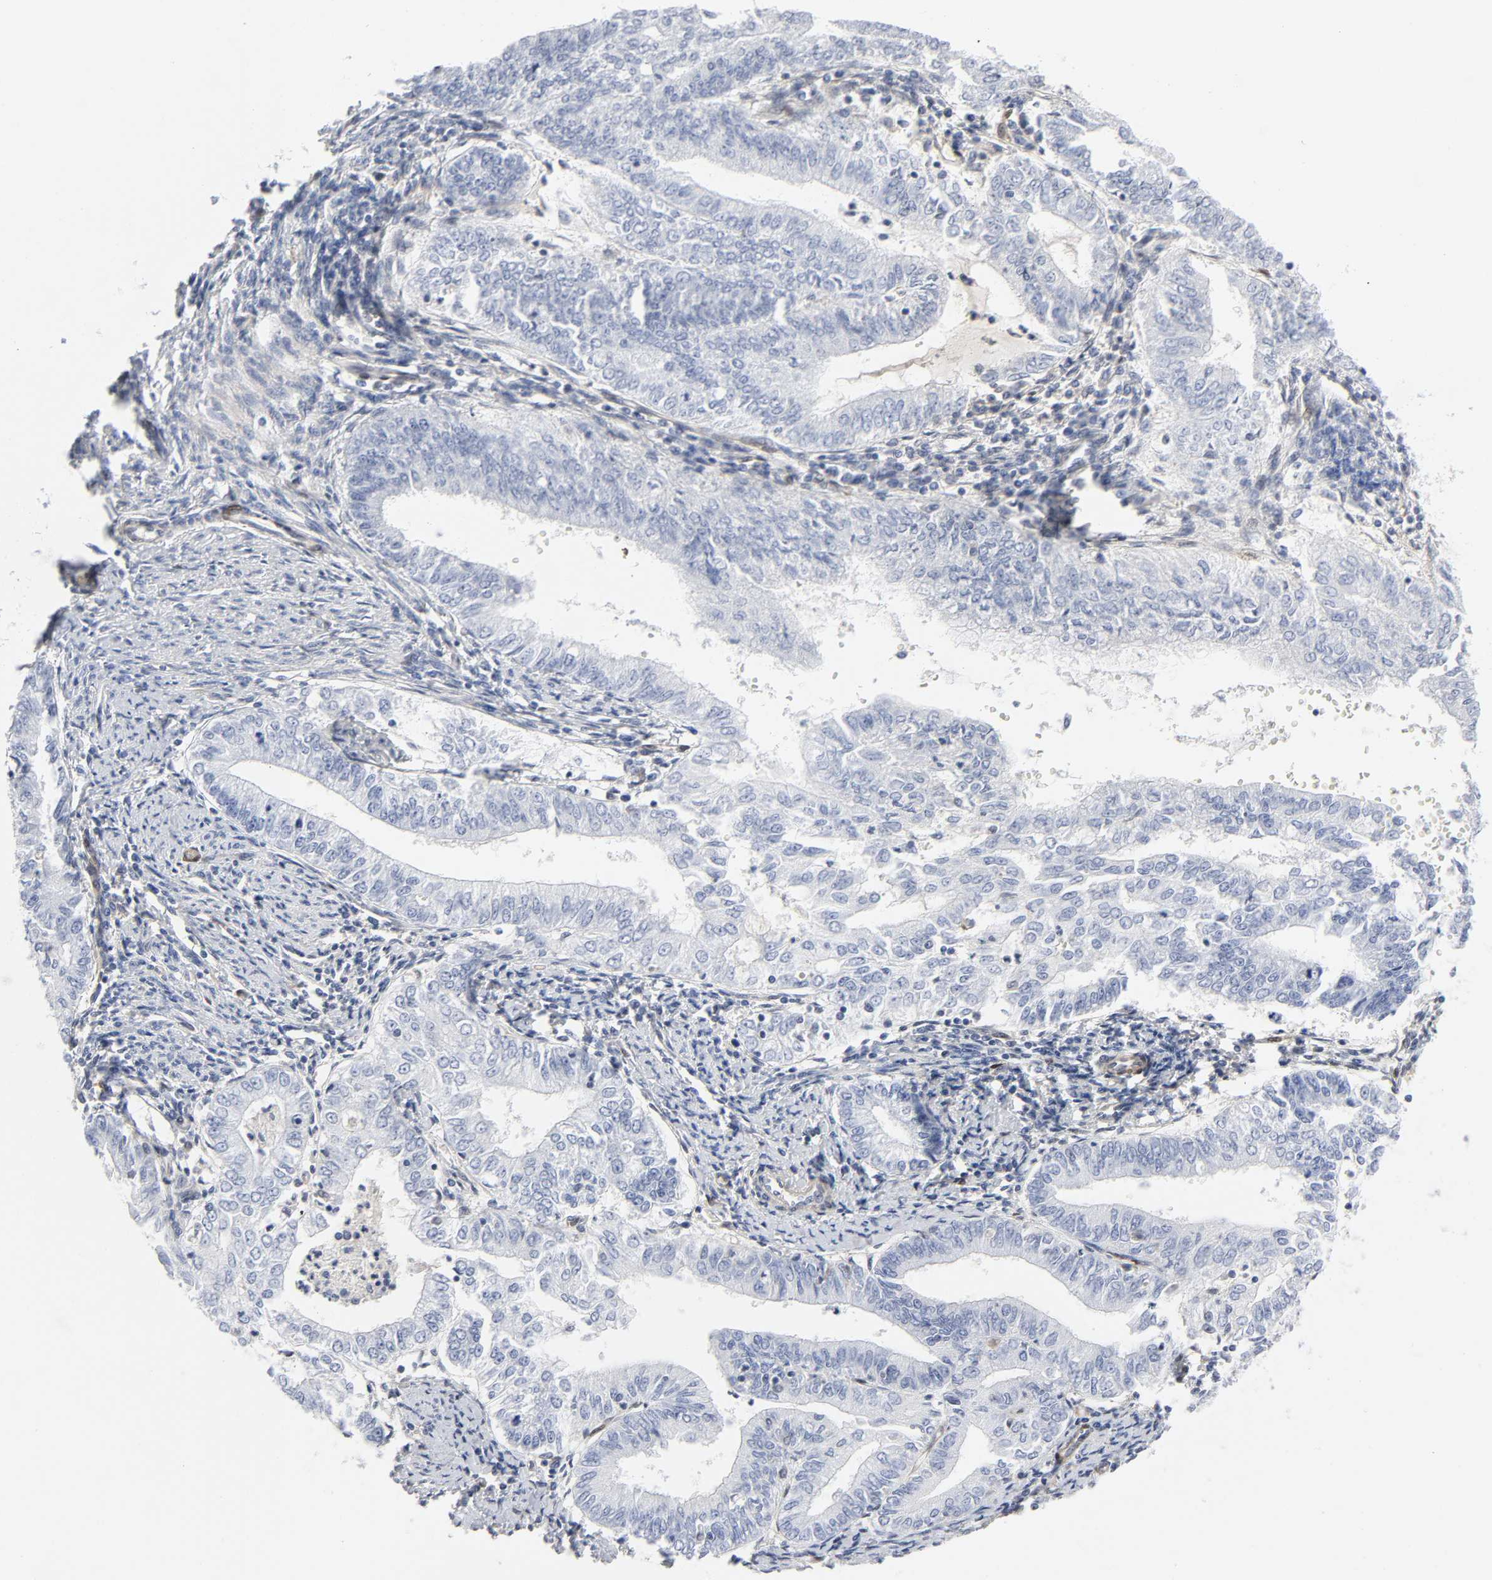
{"staining": {"intensity": "negative", "quantity": "none", "location": "none"}, "tissue": "endometrial cancer", "cell_type": "Tumor cells", "image_type": "cancer", "snomed": [{"axis": "morphology", "description": "Adenocarcinoma, NOS"}, {"axis": "topography", "description": "Endometrium"}], "caption": "DAB (3,3'-diaminobenzidine) immunohistochemical staining of endometrial cancer (adenocarcinoma) exhibits no significant expression in tumor cells.", "gene": "PTEN", "patient": {"sex": "female", "age": 66}}